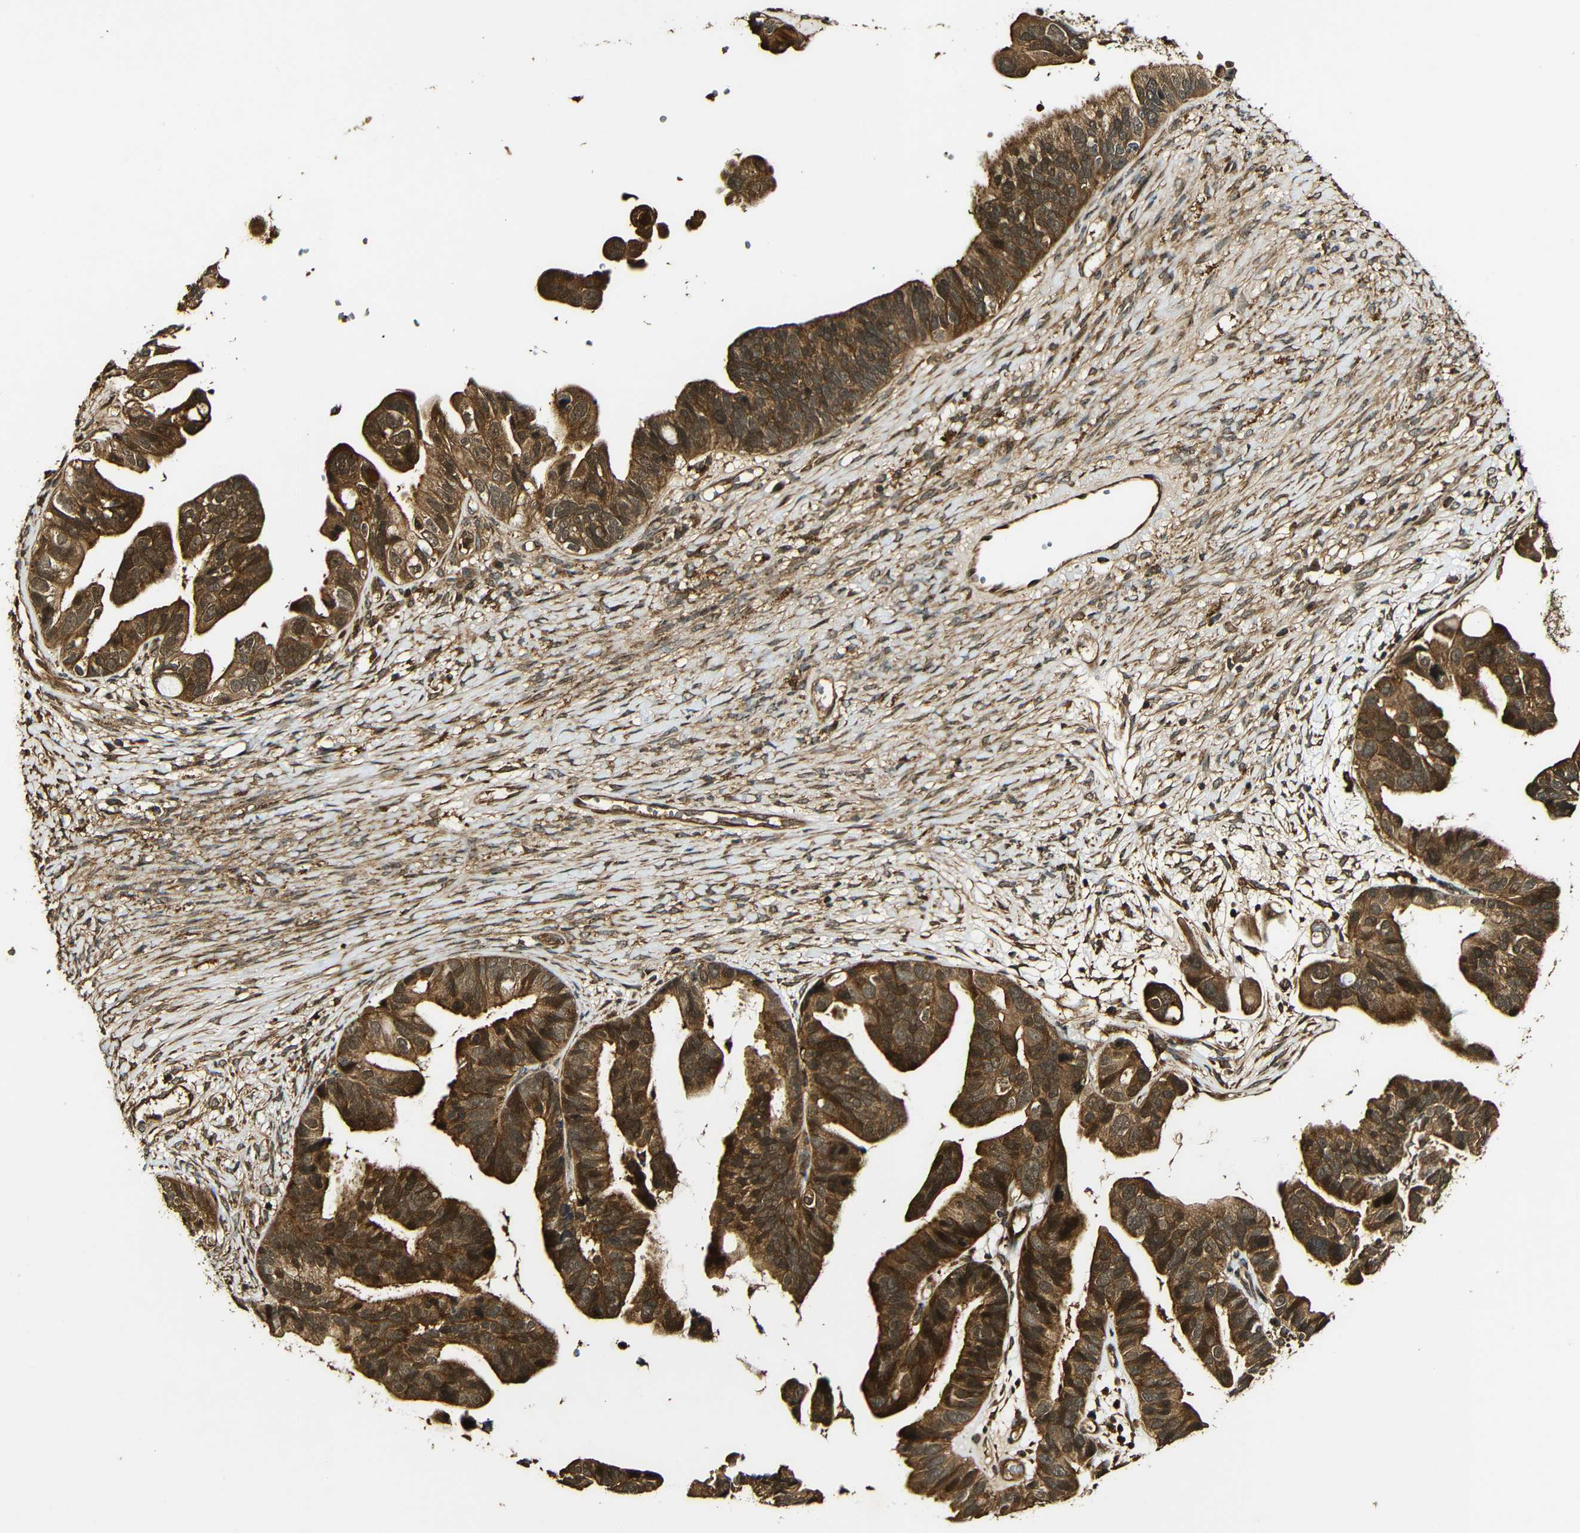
{"staining": {"intensity": "strong", "quantity": ">75%", "location": "cytoplasmic/membranous"}, "tissue": "ovarian cancer", "cell_type": "Tumor cells", "image_type": "cancer", "snomed": [{"axis": "morphology", "description": "Cystadenocarcinoma, serous, NOS"}, {"axis": "topography", "description": "Ovary"}], "caption": "Protein staining by immunohistochemistry shows strong cytoplasmic/membranous expression in approximately >75% of tumor cells in serous cystadenocarcinoma (ovarian). (brown staining indicates protein expression, while blue staining denotes nuclei).", "gene": "CASP8", "patient": {"sex": "female", "age": 56}}